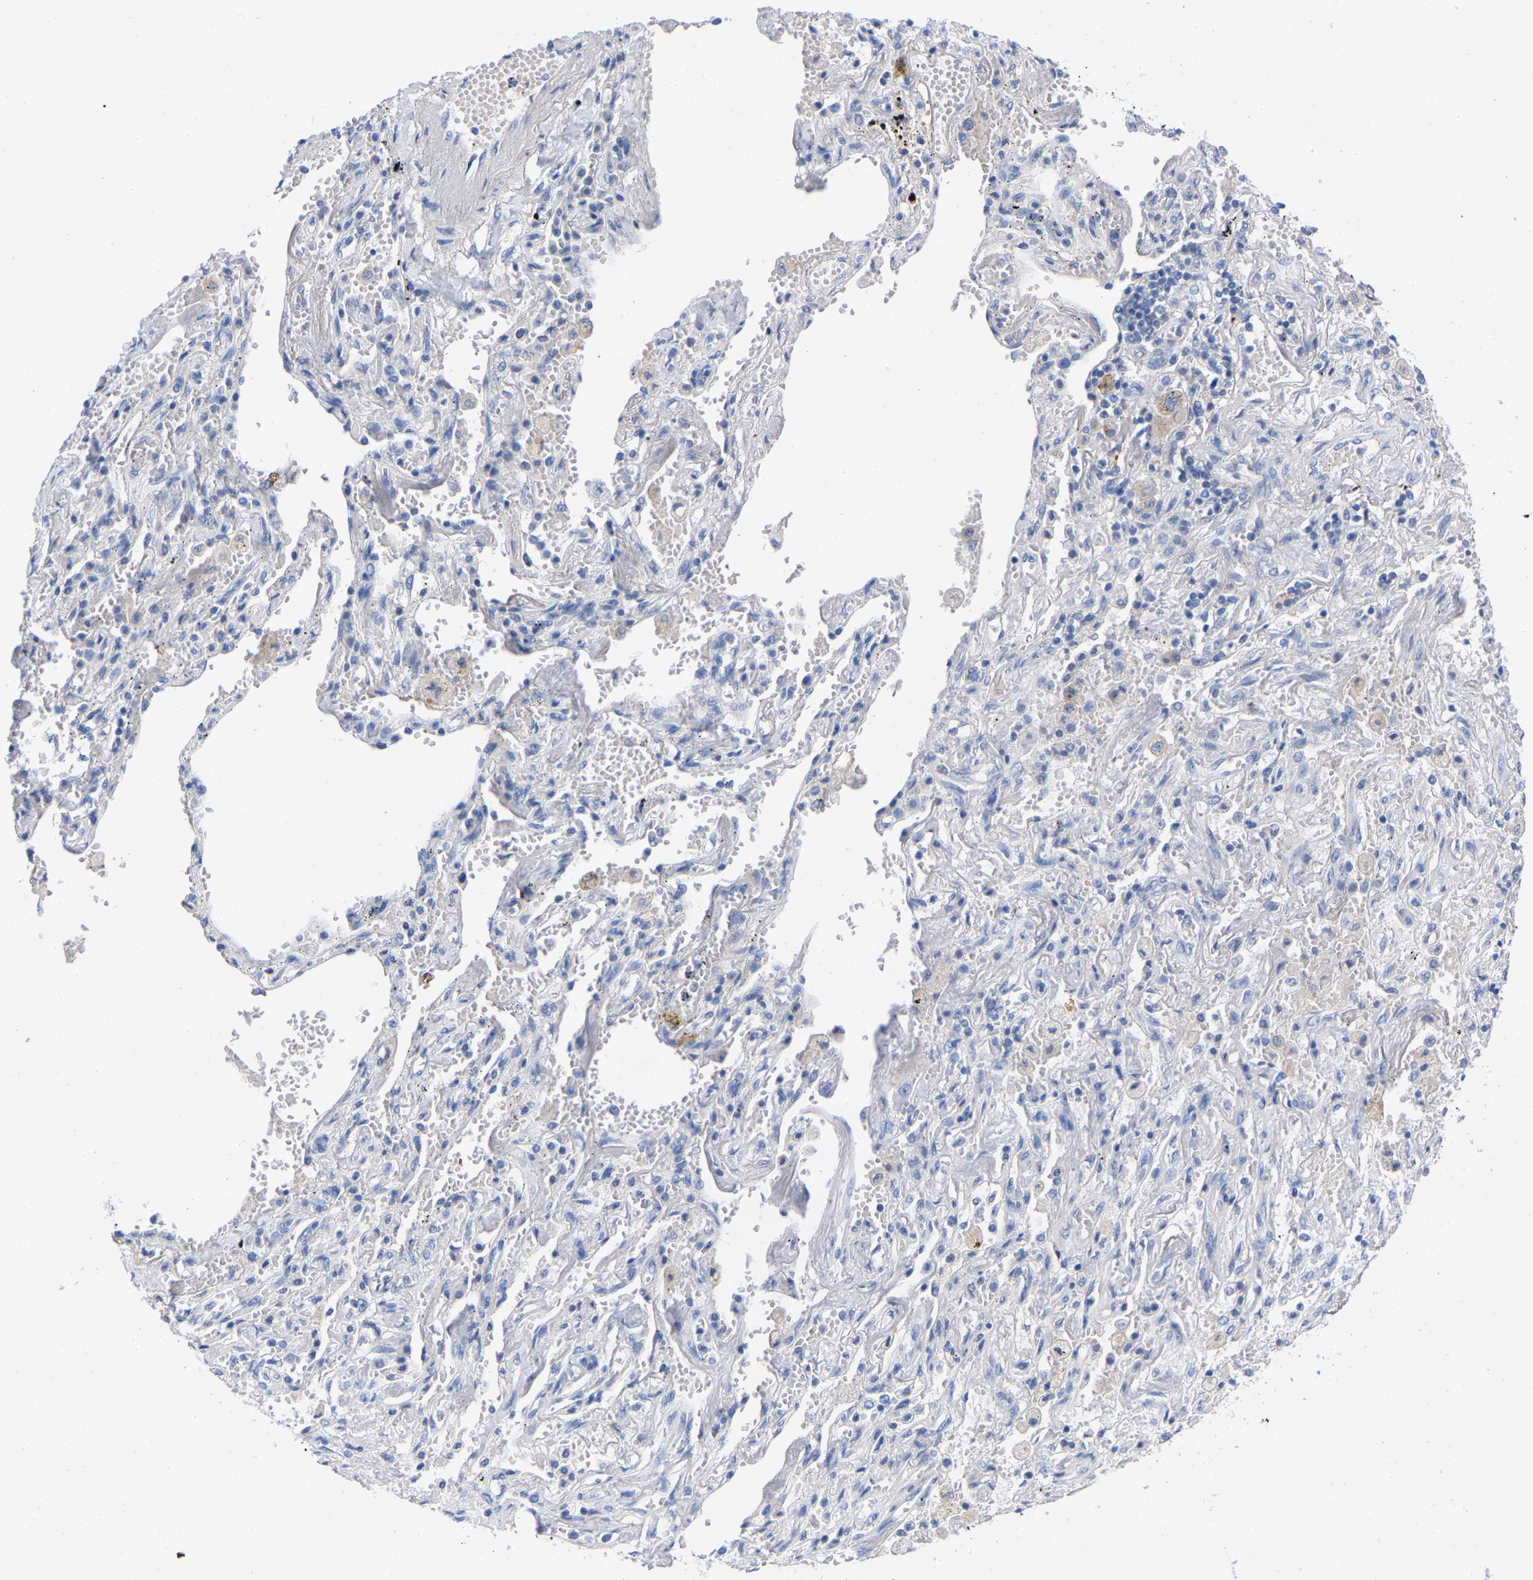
{"staining": {"intensity": "negative", "quantity": "none", "location": "none"}, "tissue": "lung cancer", "cell_type": "Tumor cells", "image_type": "cancer", "snomed": [{"axis": "morphology", "description": "Adenocarcinoma, NOS"}, {"axis": "topography", "description": "Lung"}], "caption": "An immunohistochemistry histopathology image of lung cancer is shown. There is no staining in tumor cells of lung cancer.", "gene": "HAPLN1", "patient": {"sex": "female", "age": 65}}